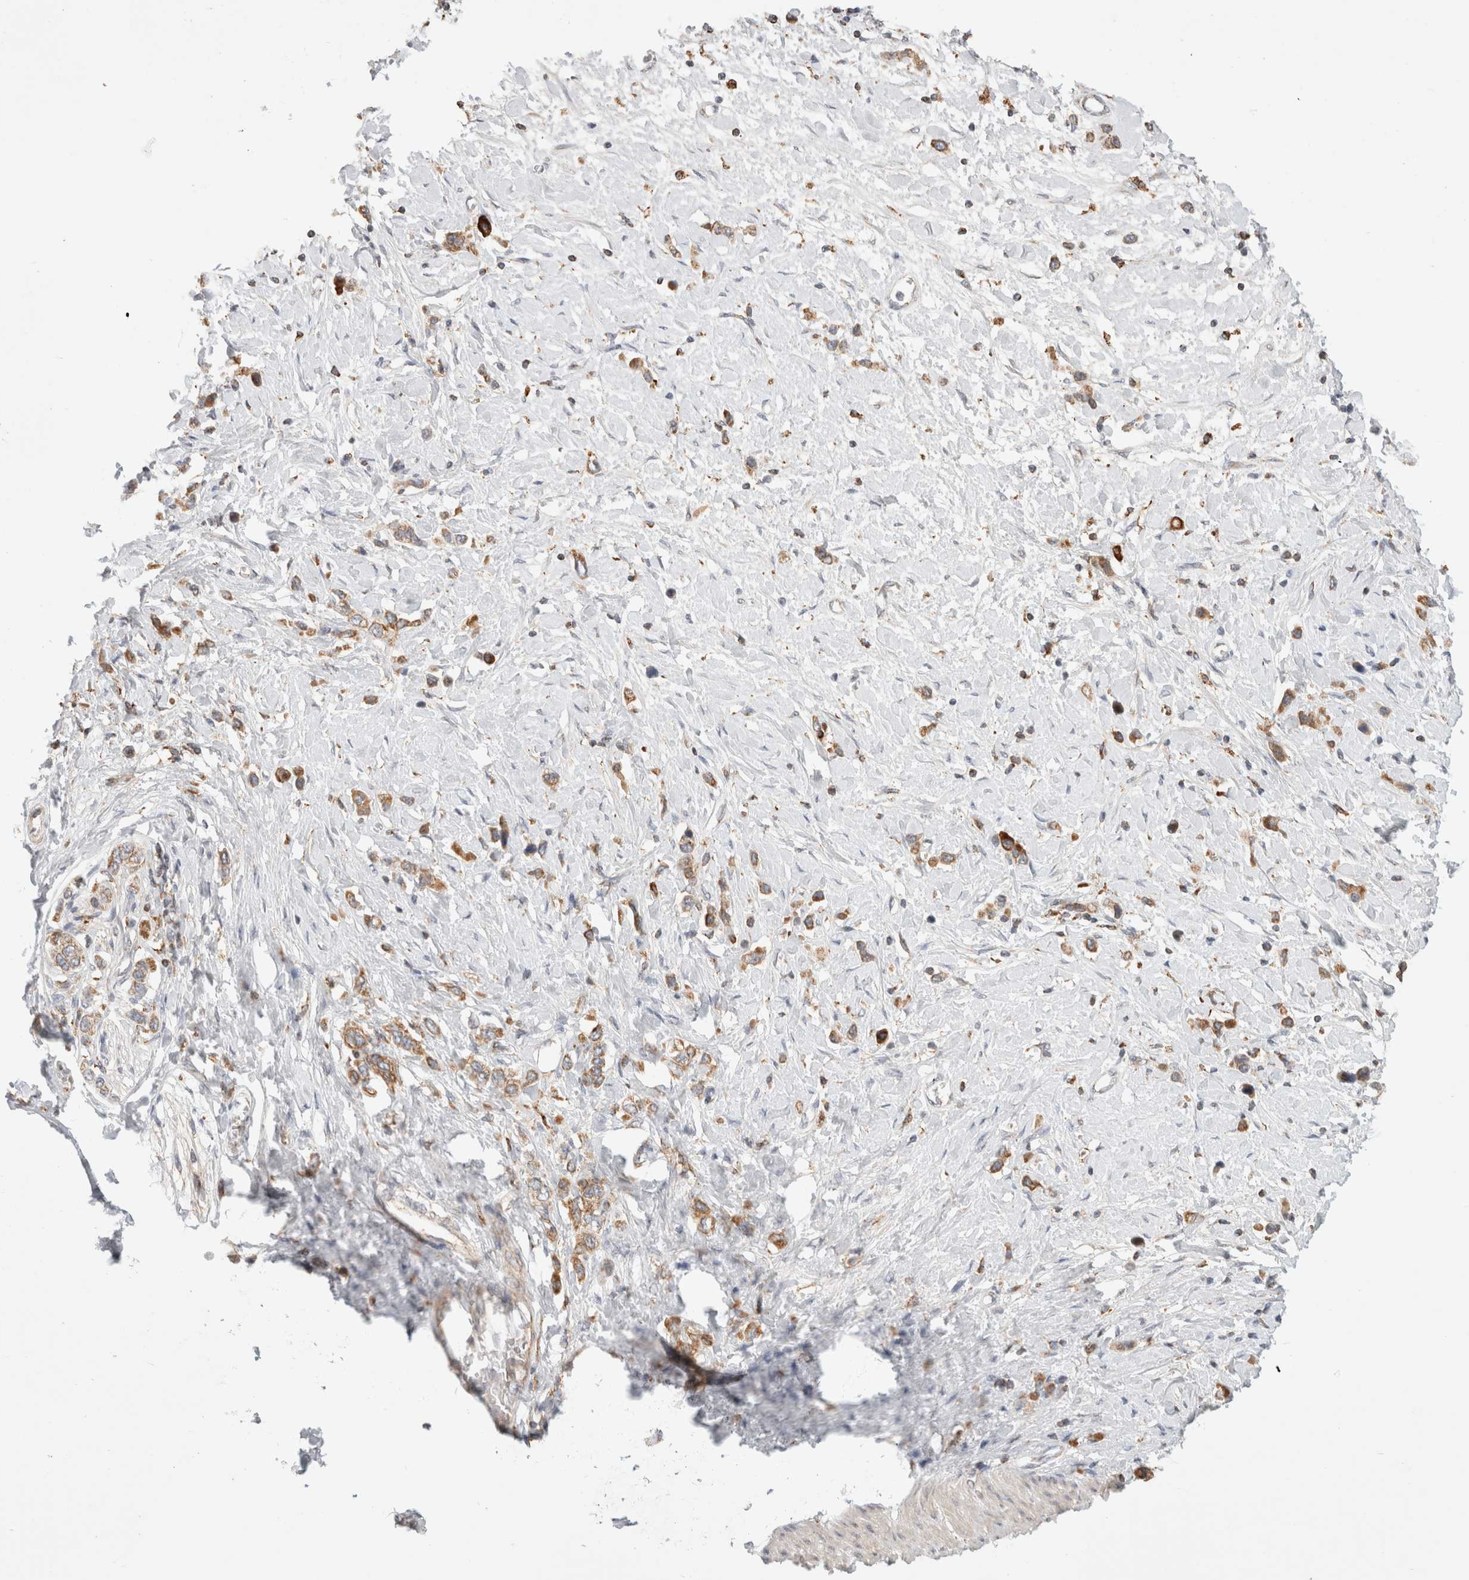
{"staining": {"intensity": "moderate", "quantity": ">75%", "location": "cytoplasmic/membranous"}, "tissue": "stomach cancer", "cell_type": "Tumor cells", "image_type": "cancer", "snomed": [{"axis": "morphology", "description": "Adenocarcinoma, NOS"}, {"axis": "topography", "description": "Stomach"}], "caption": "IHC photomicrograph of human stomach adenocarcinoma stained for a protein (brown), which demonstrates medium levels of moderate cytoplasmic/membranous expression in about >75% of tumor cells.", "gene": "HROB", "patient": {"sex": "female", "age": 65}}